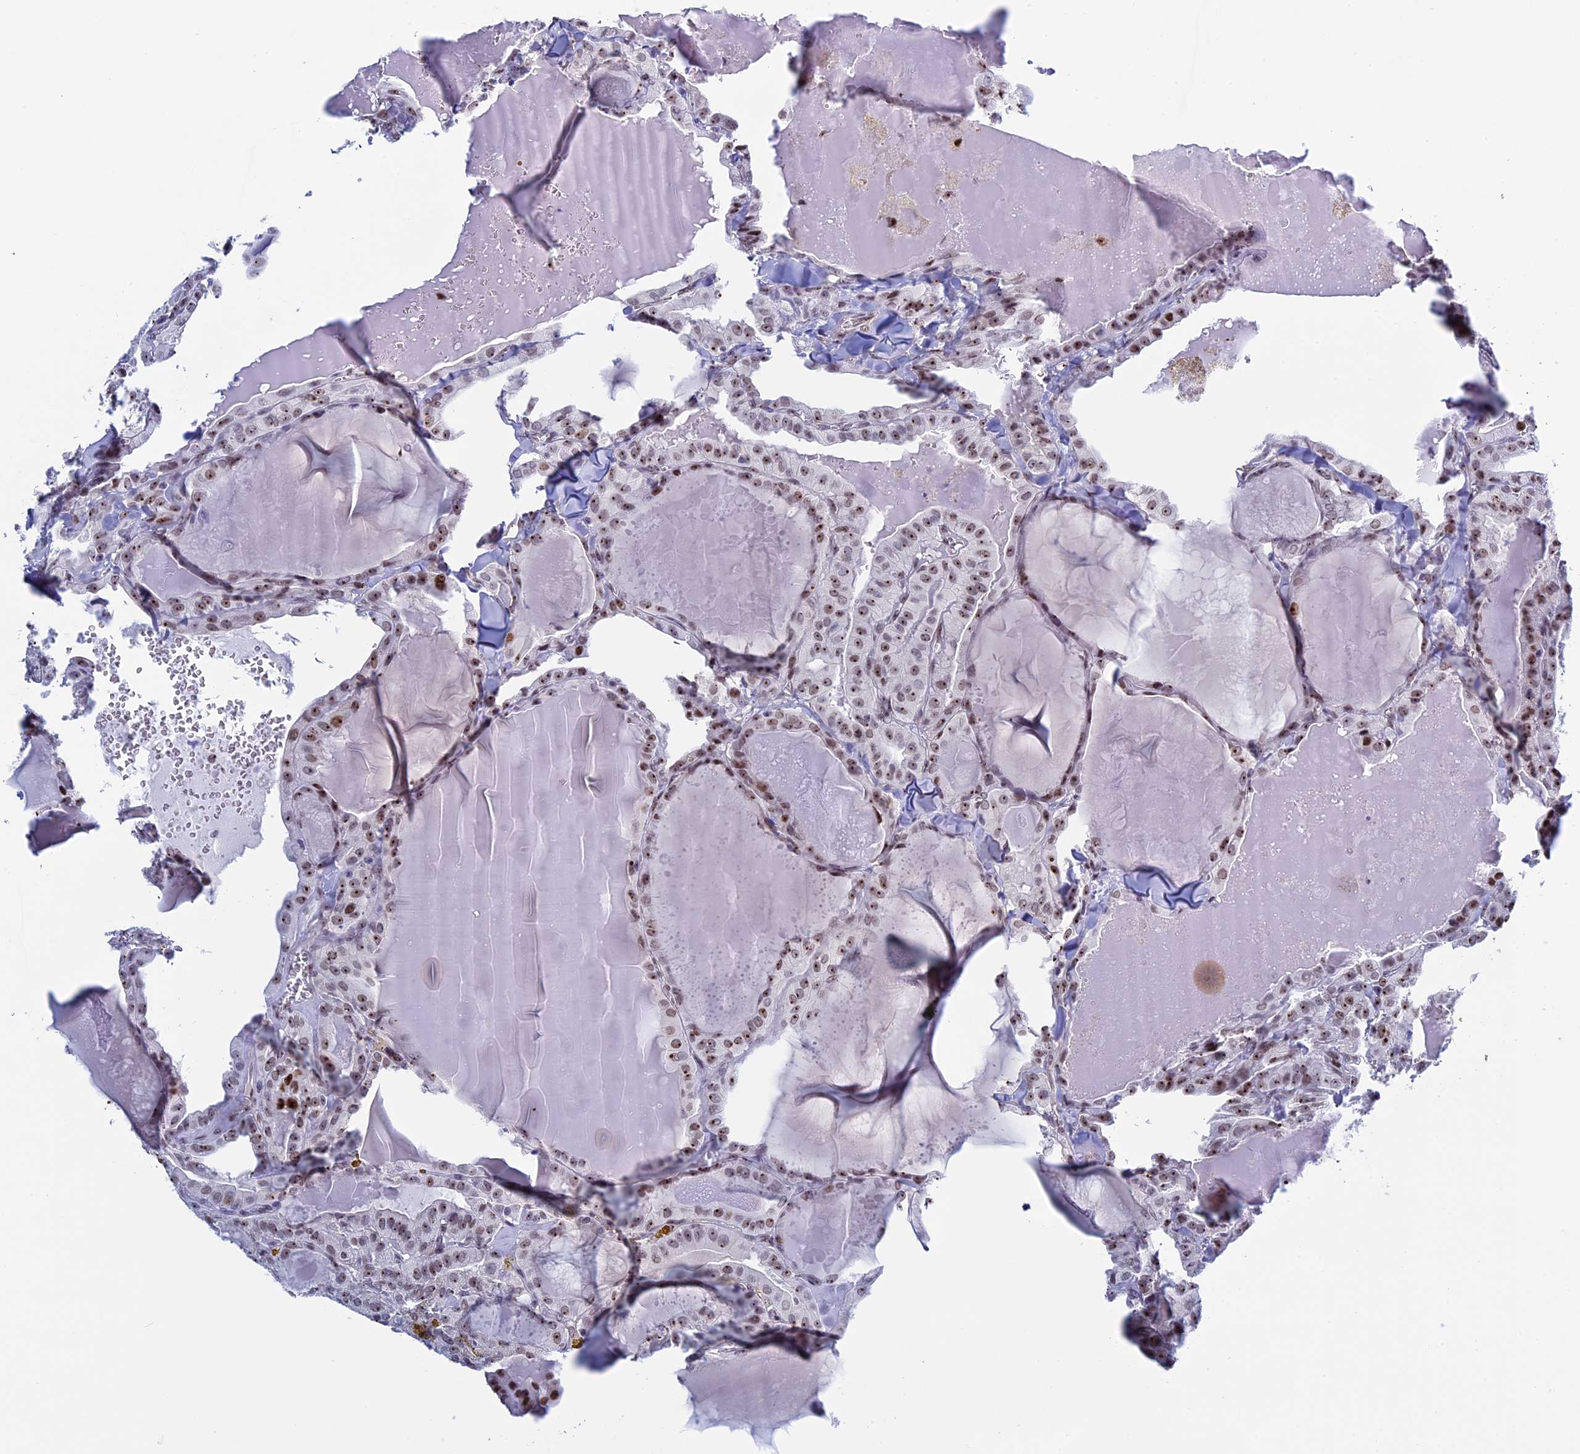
{"staining": {"intensity": "moderate", "quantity": ">75%", "location": "nuclear"}, "tissue": "thyroid cancer", "cell_type": "Tumor cells", "image_type": "cancer", "snomed": [{"axis": "morphology", "description": "Papillary adenocarcinoma, NOS"}, {"axis": "topography", "description": "Thyroid gland"}], "caption": "Immunohistochemical staining of human thyroid cancer (papillary adenocarcinoma) exhibits medium levels of moderate nuclear expression in approximately >75% of tumor cells.", "gene": "CCDC86", "patient": {"sex": "male", "age": 52}}